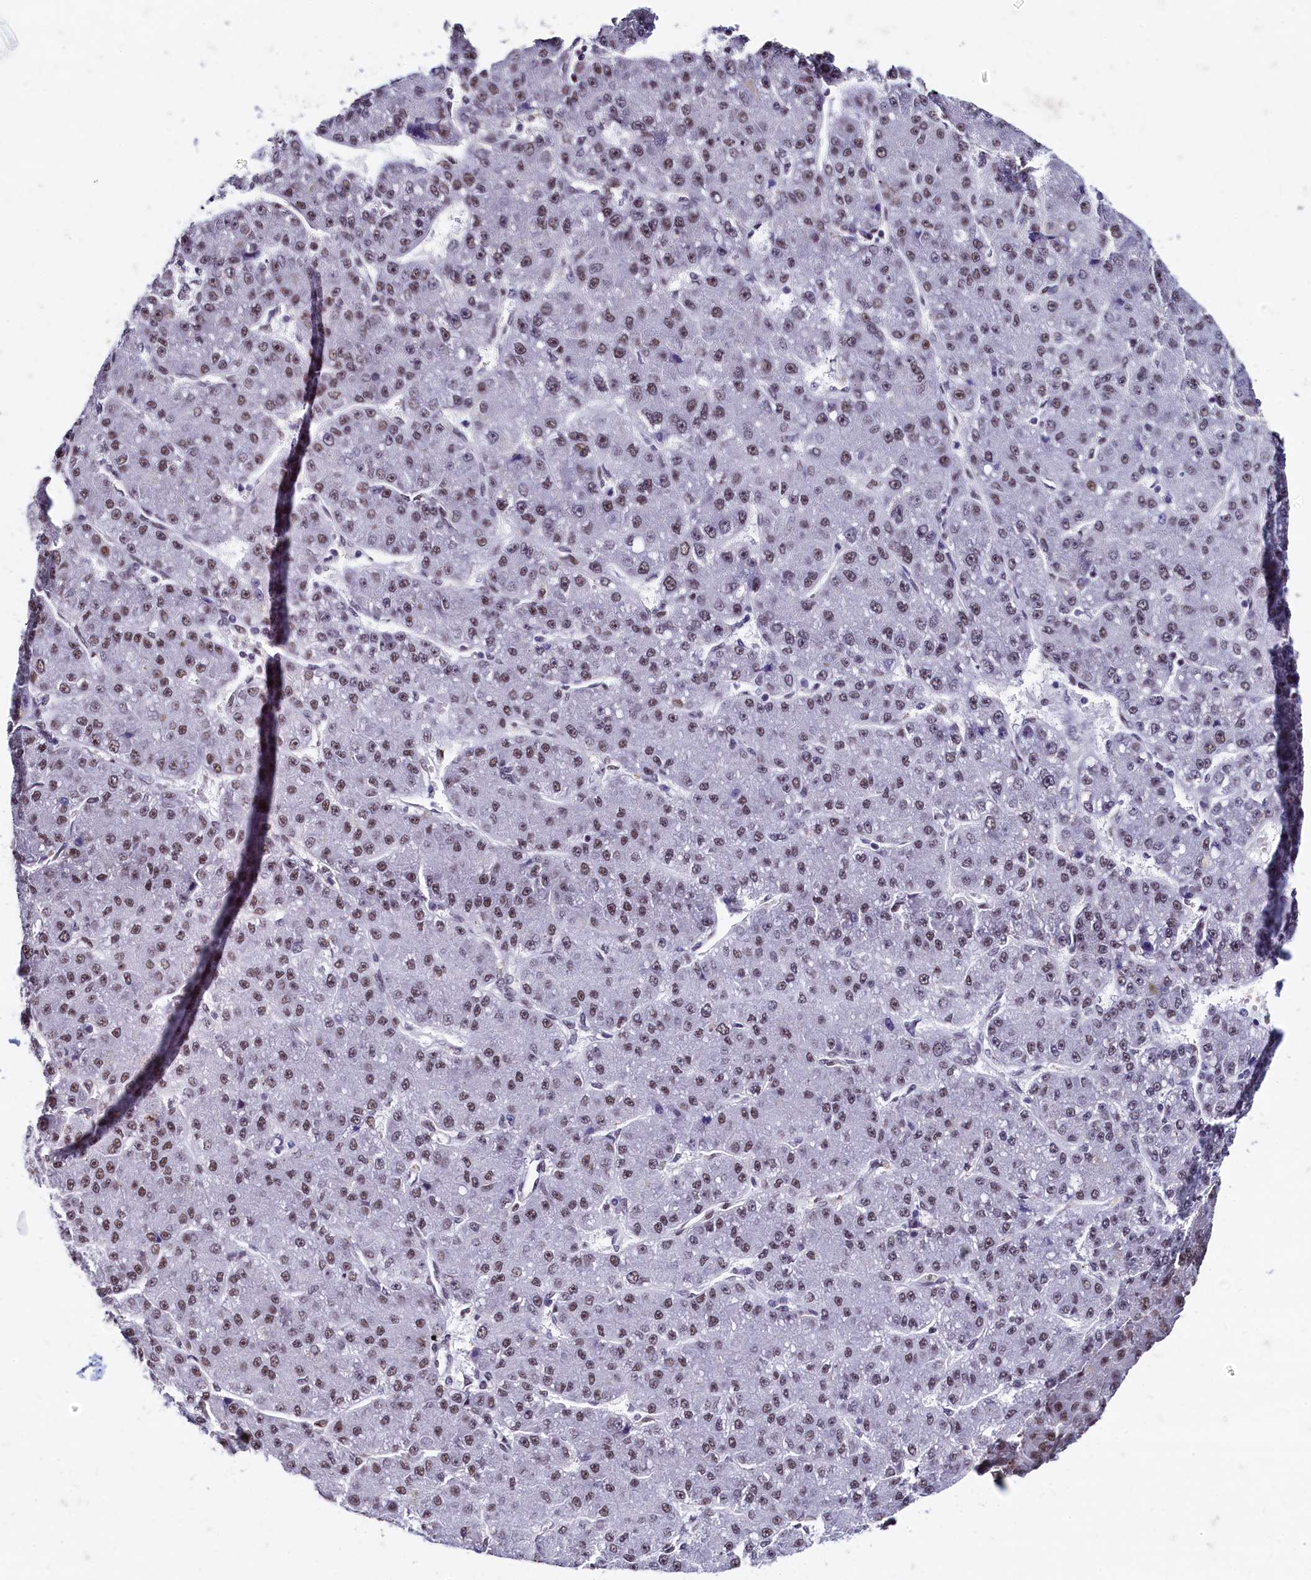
{"staining": {"intensity": "moderate", "quantity": "25%-75%", "location": "nuclear"}, "tissue": "liver cancer", "cell_type": "Tumor cells", "image_type": "cancer", "snomed": [{"axis": "morphology", "description": "Carcinoma, Hepatocellular, NOS"}, {"axis": "topography", "description": "Liver"}], "caption": "The immunohistochemical stain highlights moderate nuclear staining in tumor cells of liver hepatocellular carcinoma tissue.", "gene": "CPSF7", "patient": {"sex": "male", "age": 67}}